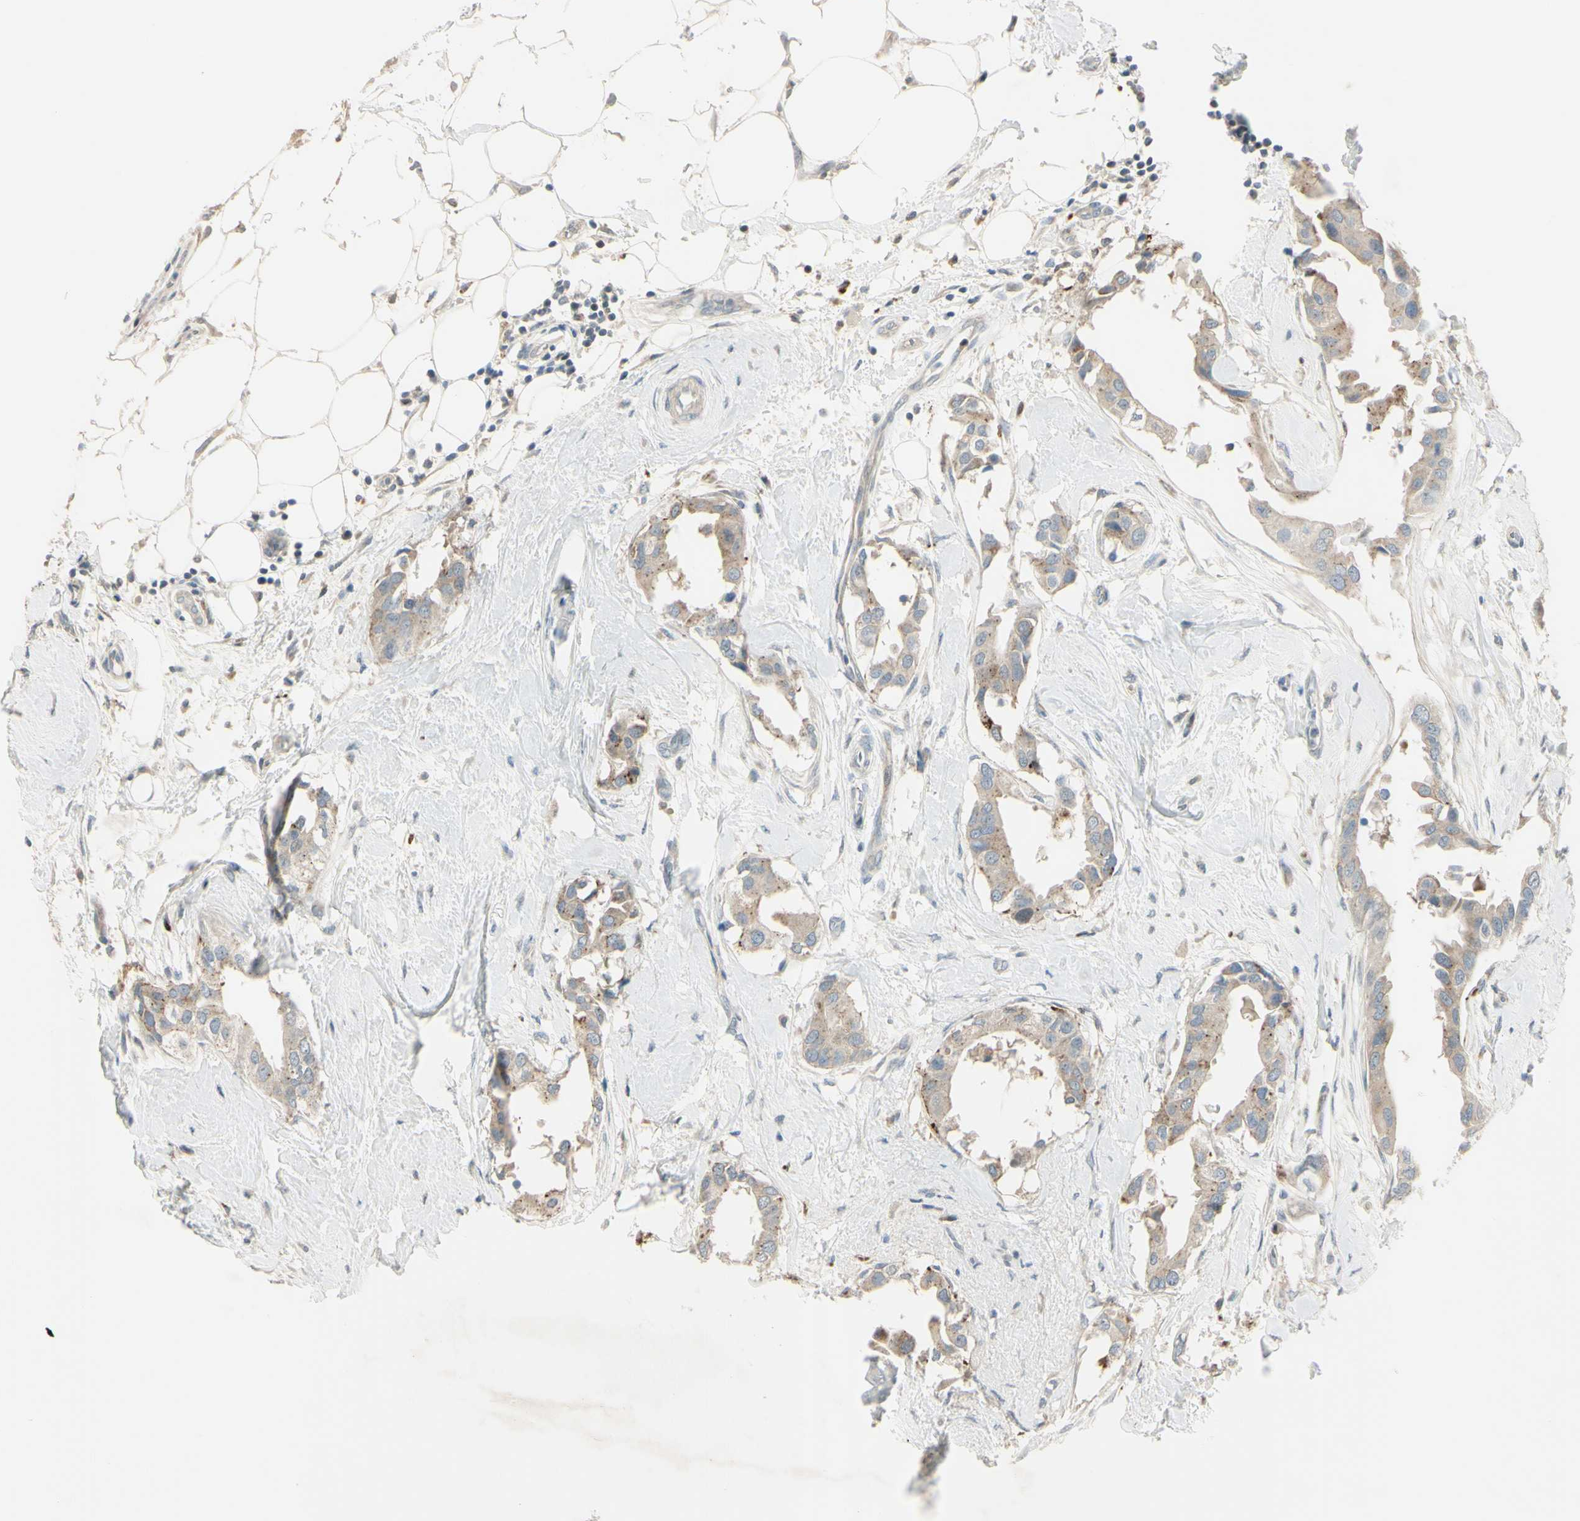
{"staining": {"intensity": "weak", "quantity": "25%-75%", "location": "cytoplasmic/membranous"}, "tissue": "breast cancer", "cell_type": "Tumor cells", "image_type": "cancer", "snomed": [{"axis": "morphology", "description": "Duct carcinoma"}, {"axis": "topography", "description": "Breast"}], "caption": "Tumor cells show low levels of weak cytoplasmic/membranous positivity in approximately 25%-75% of cells in infiltrating ductal carcinoma (breast).", "gene": "NDFIP1", "patient": {"sex": "female", "age": 40}}